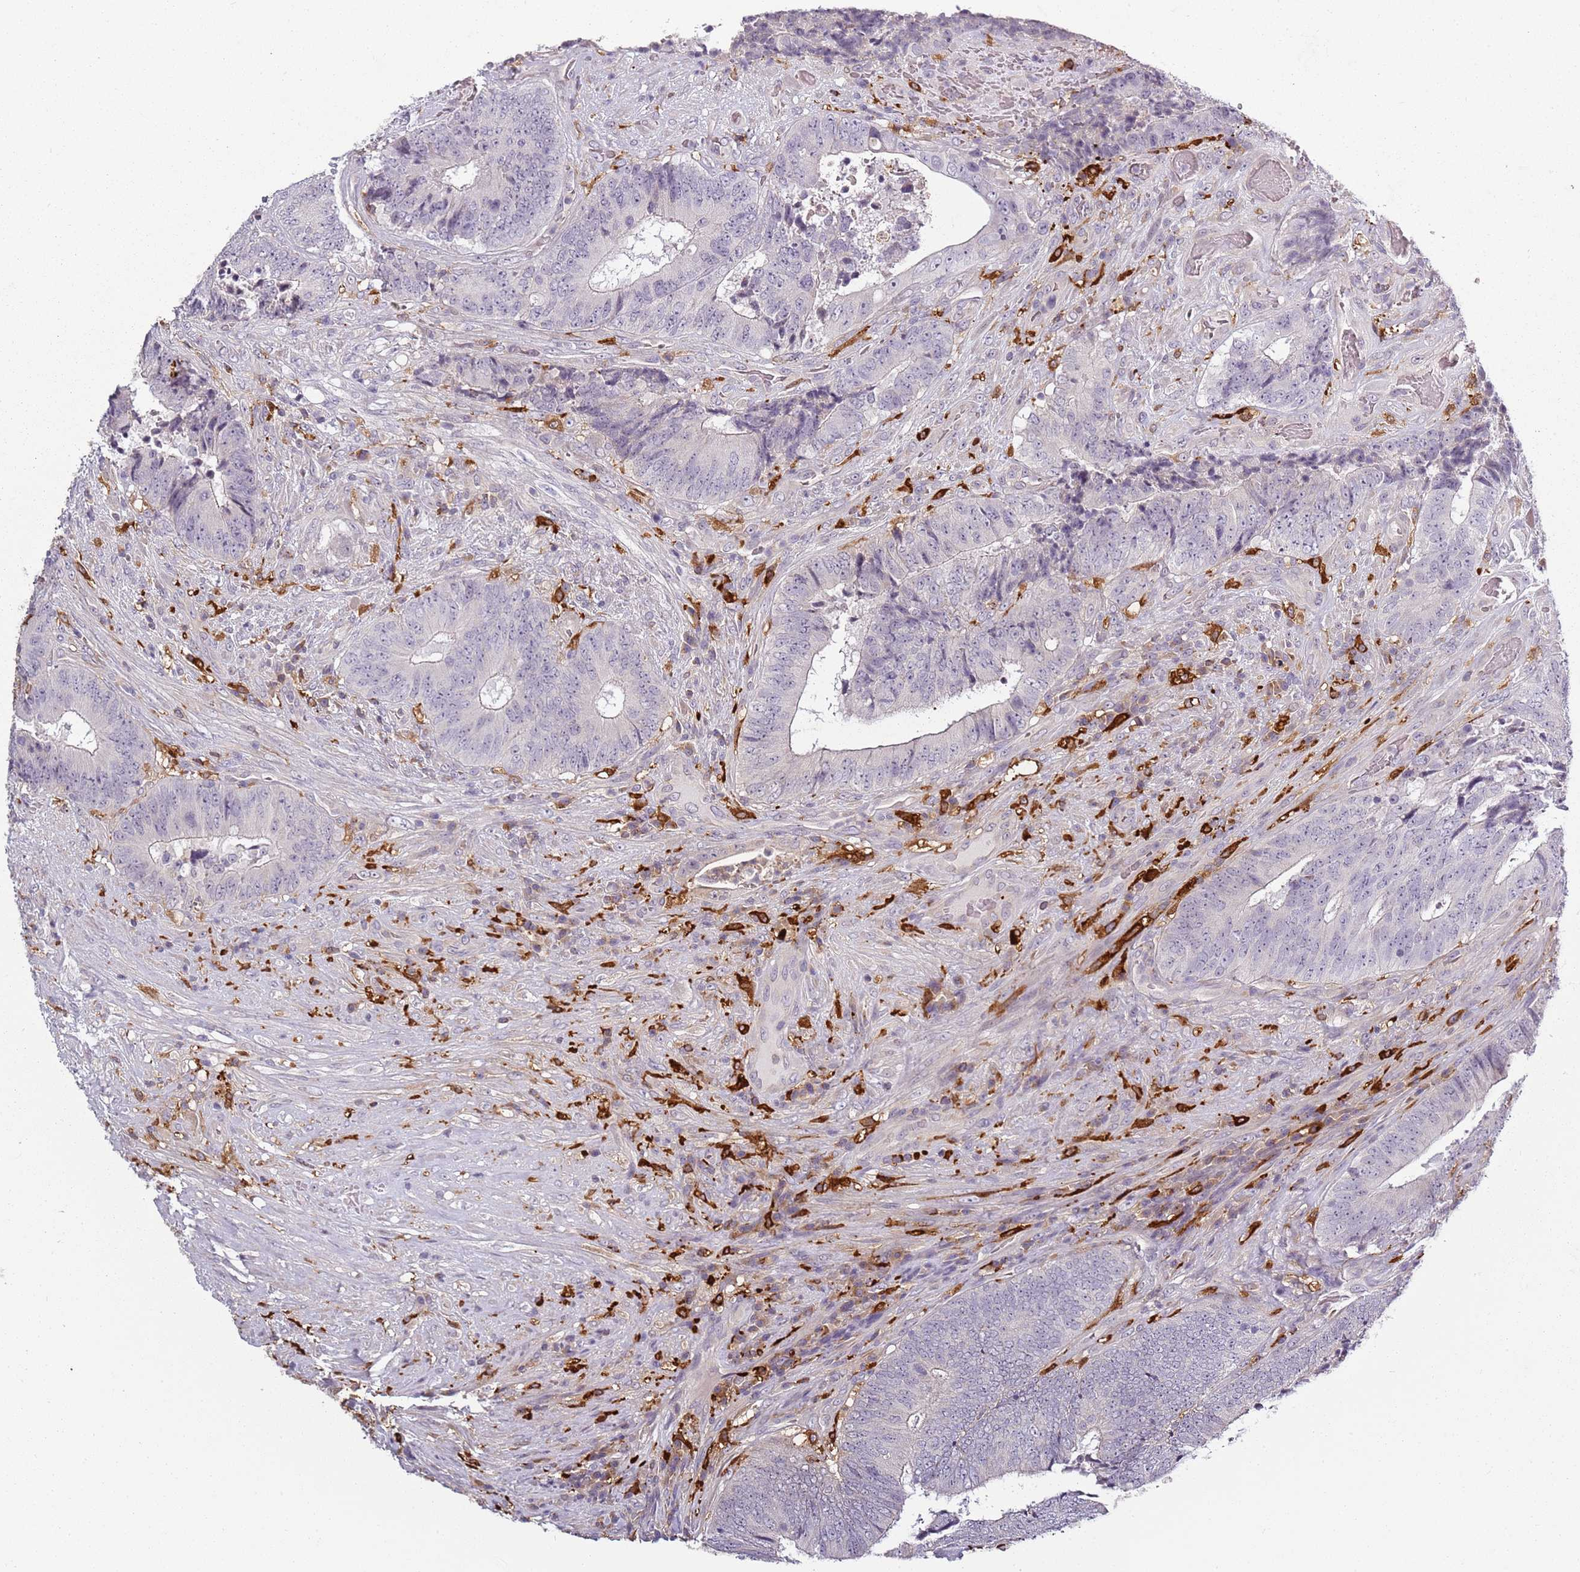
{"staining": {"intensity": "negative", "quantity": "none", "location": "none"}, "tissue": "colorectal cancer", "cell_type": "Tumor cells", "image_type": "cancer", "snomed": [{"axis": "morphology", "description": "Adenocarcinoma, NOS"}, {"axis": "topography", "description": "Rectum"}], "caption": "The histopathology image demonstrates no significant staining in tumor cells of colorectal adenocarcinoma. (Brightfield microscopy of DAB (3,3'-diaminobenzidine) IHC at high magnification).", "gene": "CC2D2B", "patient": {"sex": "male", "age": 72}}